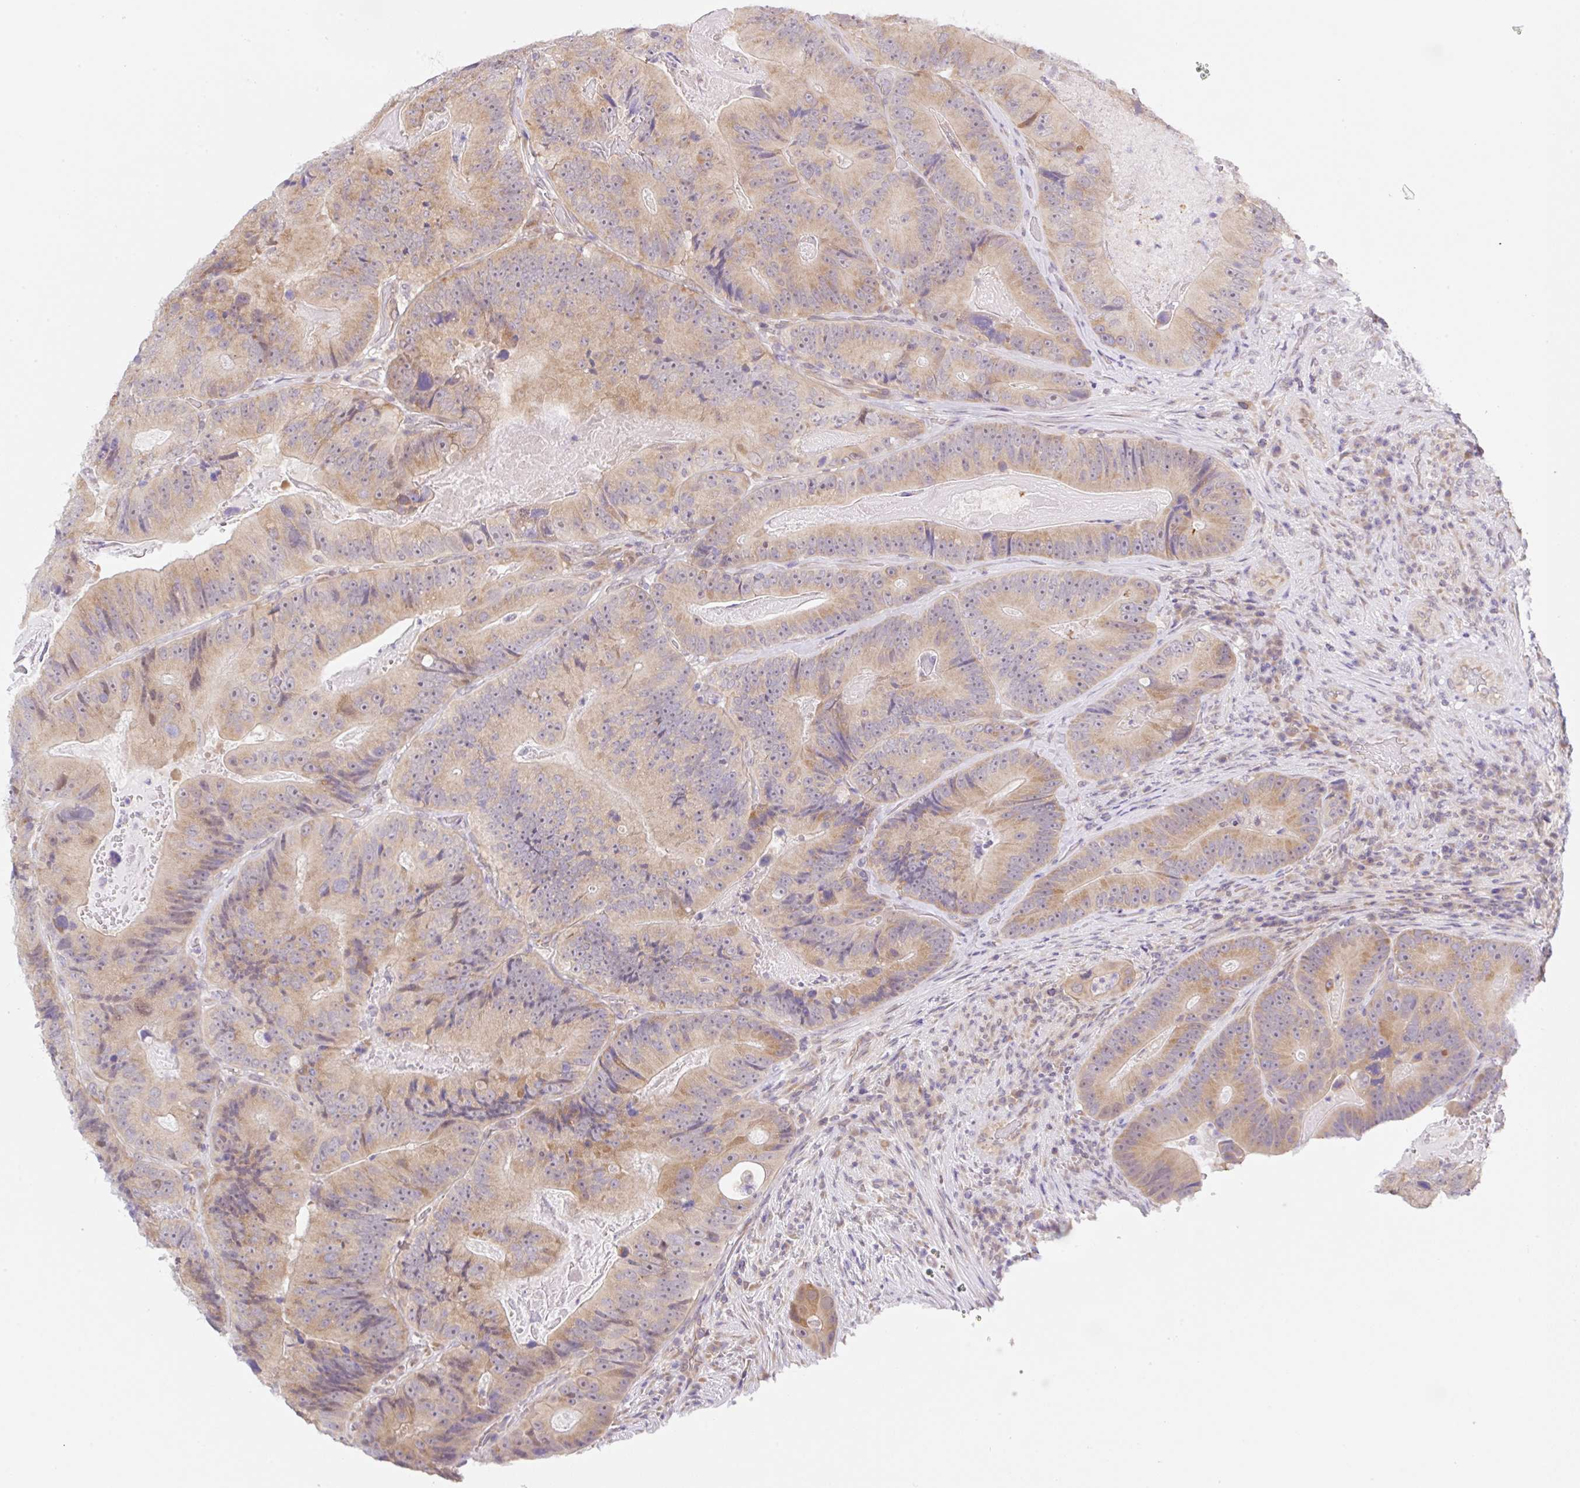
{"staining": {"intensity": "moderate", "quantity": ">75%", "location": "cytoplasmic/membranous"}, "tissue": "colorectal cancer", "cell_type": "Tumor cells", "image_type": "cancer", "snomed": [{"axis": "morphology", "description": "Adenocarcinoma, NOS"}, {"axis": "topography", "description": "Colon"}], "caption": "Protein staining displays moderate cytoplasmic/membranous staining in approximately >75% of tumor cells in adenocarcinoma (colorectal).", "gene": "TBPL2", "patient": {"sex": "female", "age": 86}}